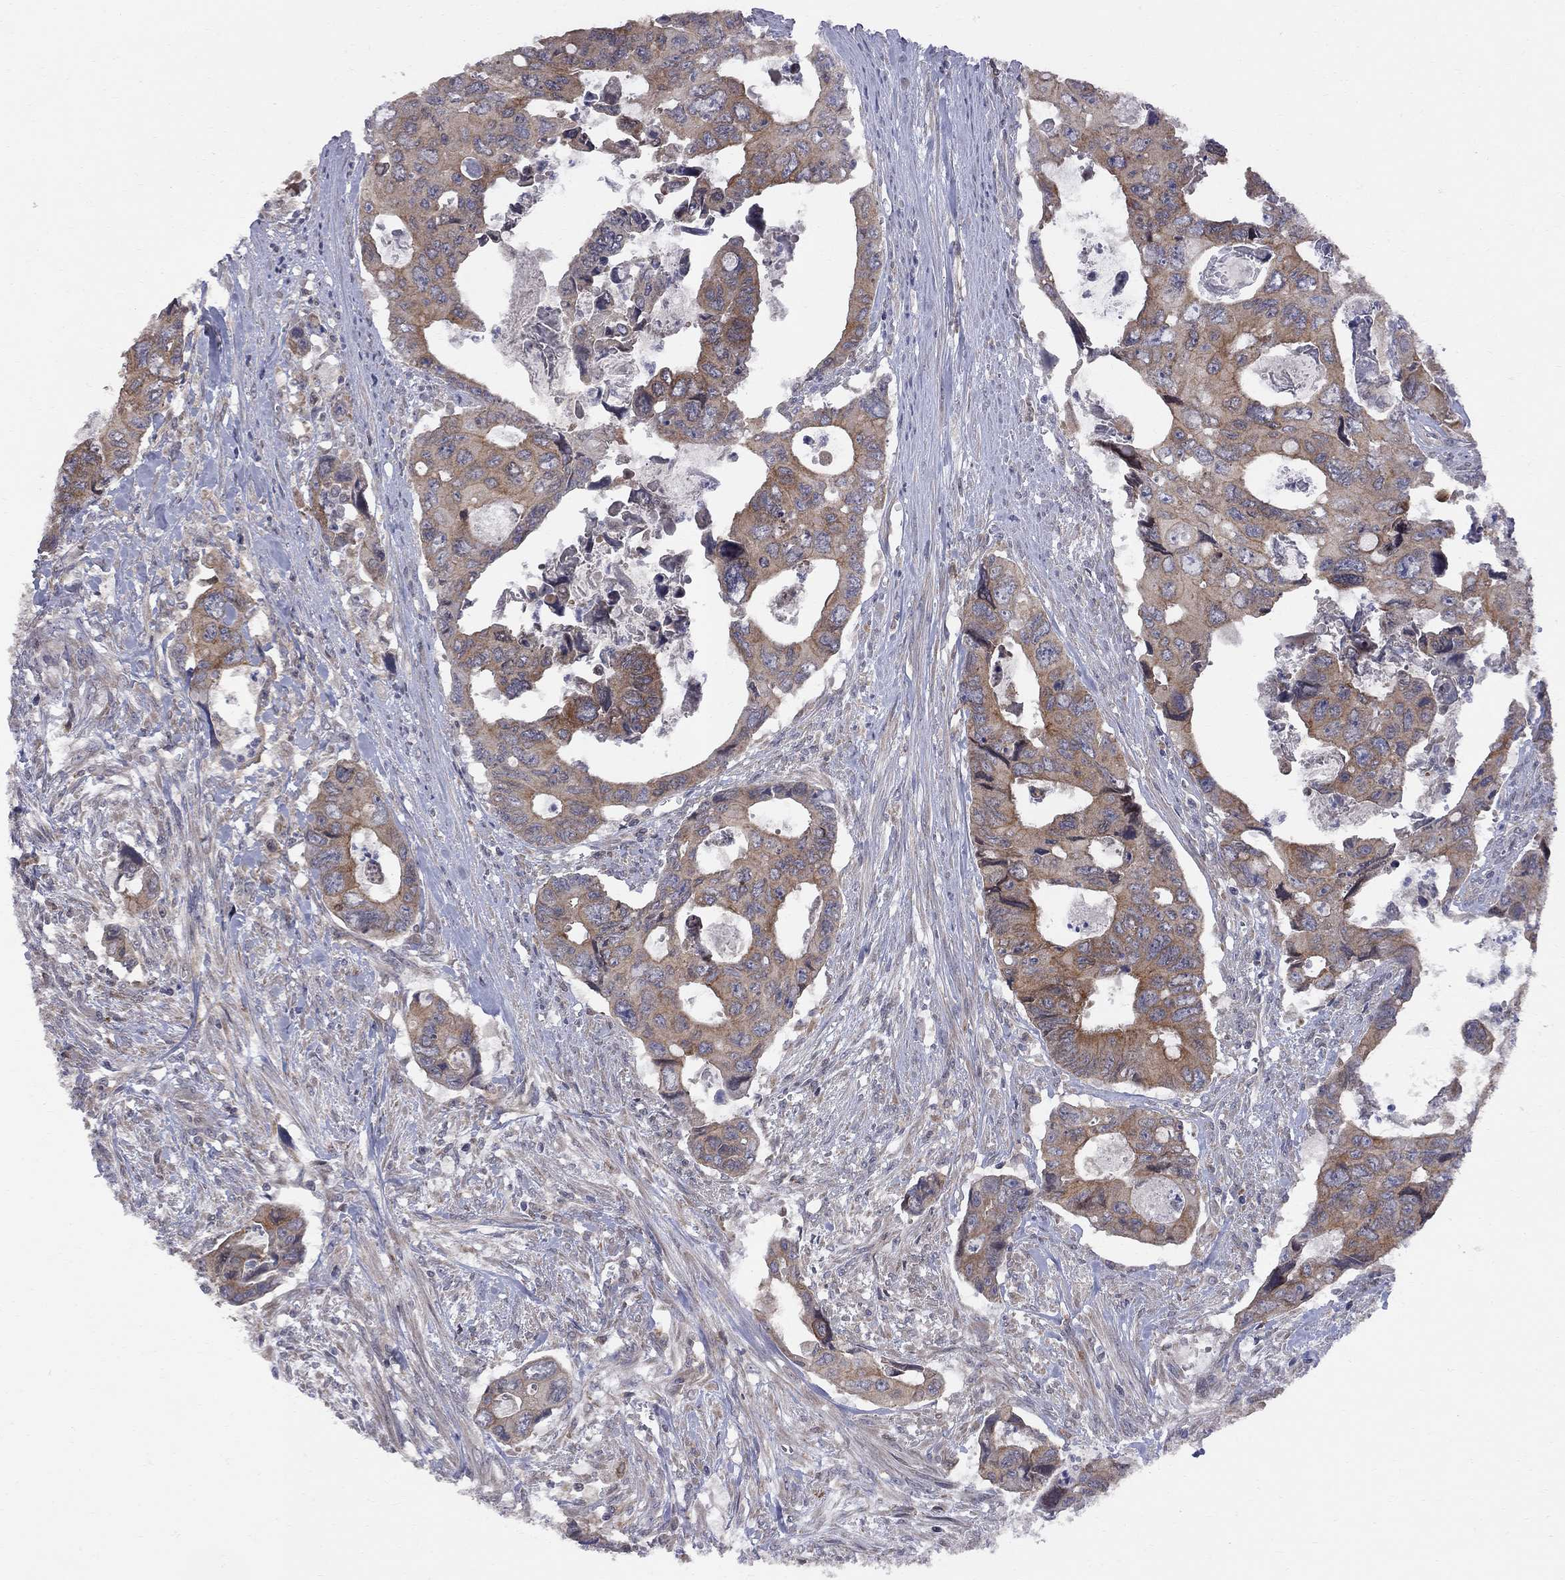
{"staining": {"intensity": "moderate", "quantity": "25%-75%", "location": "cytoplasmic/membranous"}, "tissue": "colorectal cancer", "cell_type": "Tumor cells", "image_type": "cancer", "snomed": [{"axis": "morphology", "description": "Adenocarcinoma, NOS"}, {"axis": "topography", "description": "Rectum"}], "caption": "A micrograph showing moderate cytoplasmic/membranous positivity in approximately 25%-75% of tumor cells in colorectal adenocarcinoma, as visualized by brown immunohistochemical staining.", "gene": "CNOT11", "patient": {"sex": "male", "age": 62}}